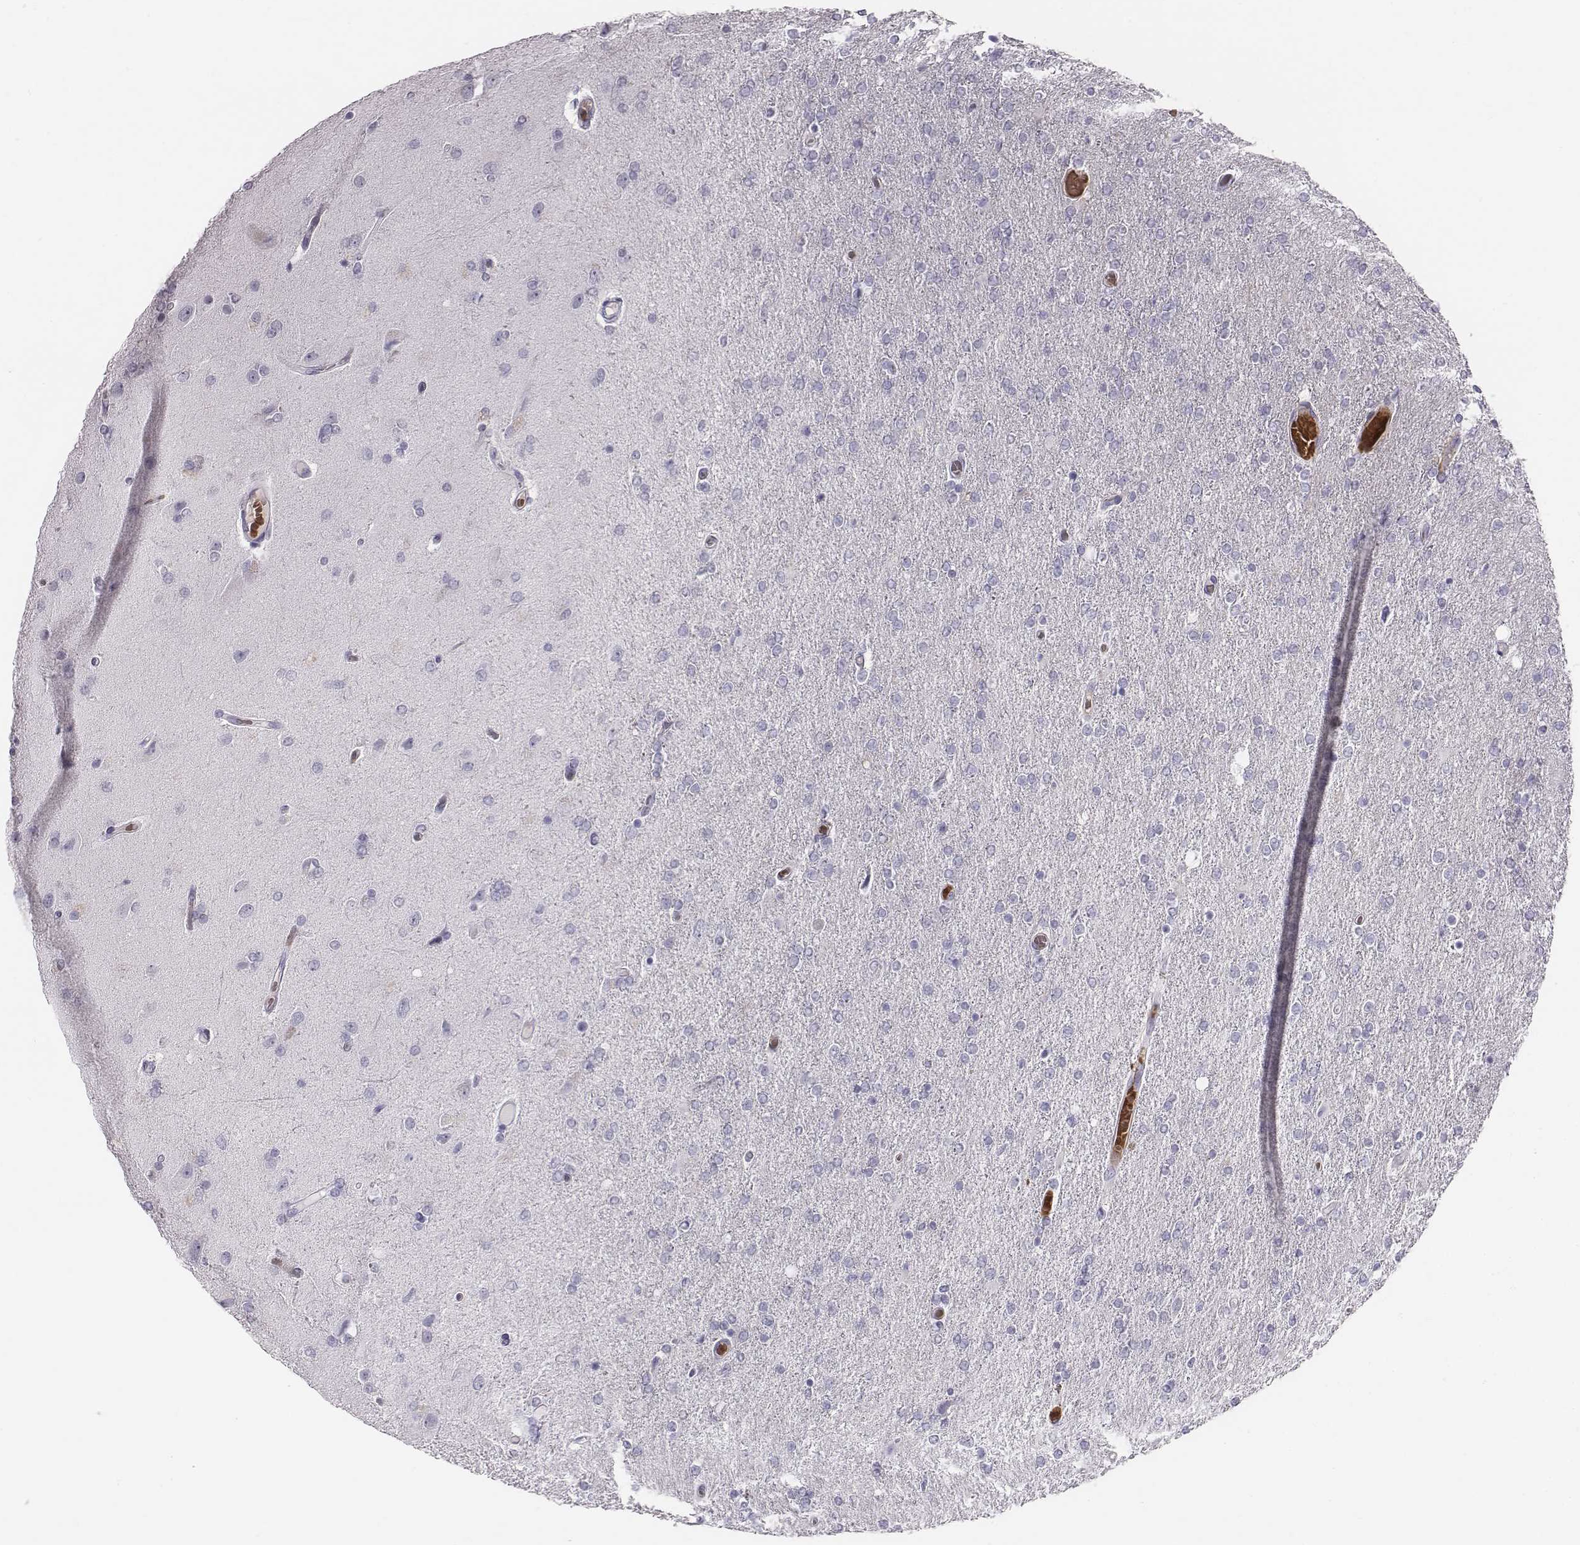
{"staining": {"intensity": "negative", "quantity": "none", "location": "none"}, "tissue": "glioma", "cell_type": "Tumor cells", "image_type": "cancer", "snomed": [{"axis": "morphology", "description": "Glioma, malignant, High grade"}, {"axis": "topography", "description": "Cerebral cortex"}], "caption": "Immunohistochemistry (IHC) of human malignant glioma (high-grade) exhibits no positivity in tumor cells.", "gene": "HBZ", "patient": {"sex": "male", "age": 70}}